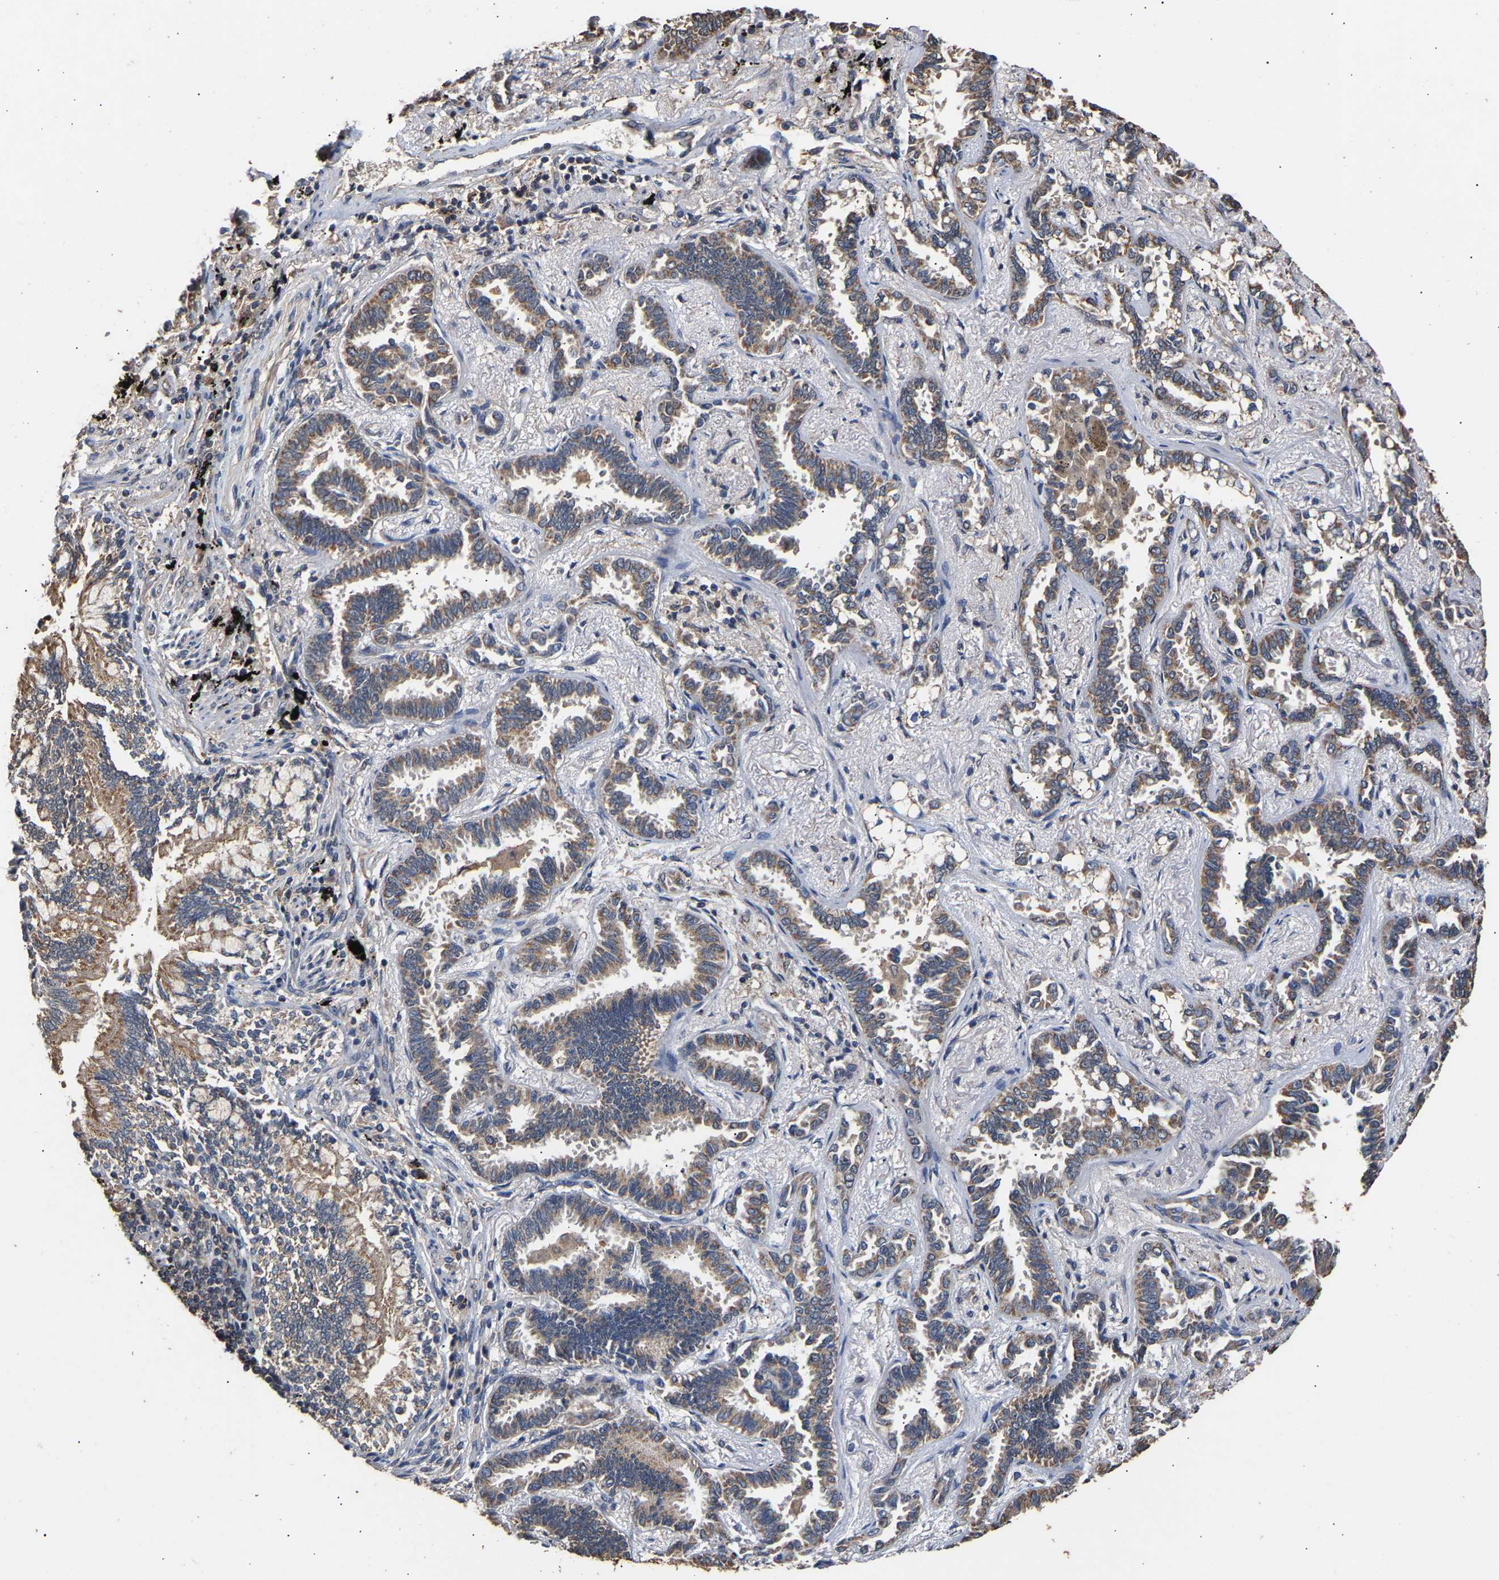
{"staining": {"intensity": "moderate", "quantity": ">75%", "location": "cytoplasmic/membranous"}, "tissue": "lung cancer", "cell_type": "Tumor cells", "image_type": "cancer", "snomed": [{"axis": "morphology", "description": "Adenocarcinoma, NOS"}, {"axis": "topography", "description": "Lung"}], "caption": "IHC micrograph of adenocarcinoma (lung) stained for a protein (brown), which reveals medium levels of moderate cytoplasmic/membranous expression in approximately >75% of tumor cells.", "gene": "ZNF26", "patient": {"sex": "male", "age": 59}}